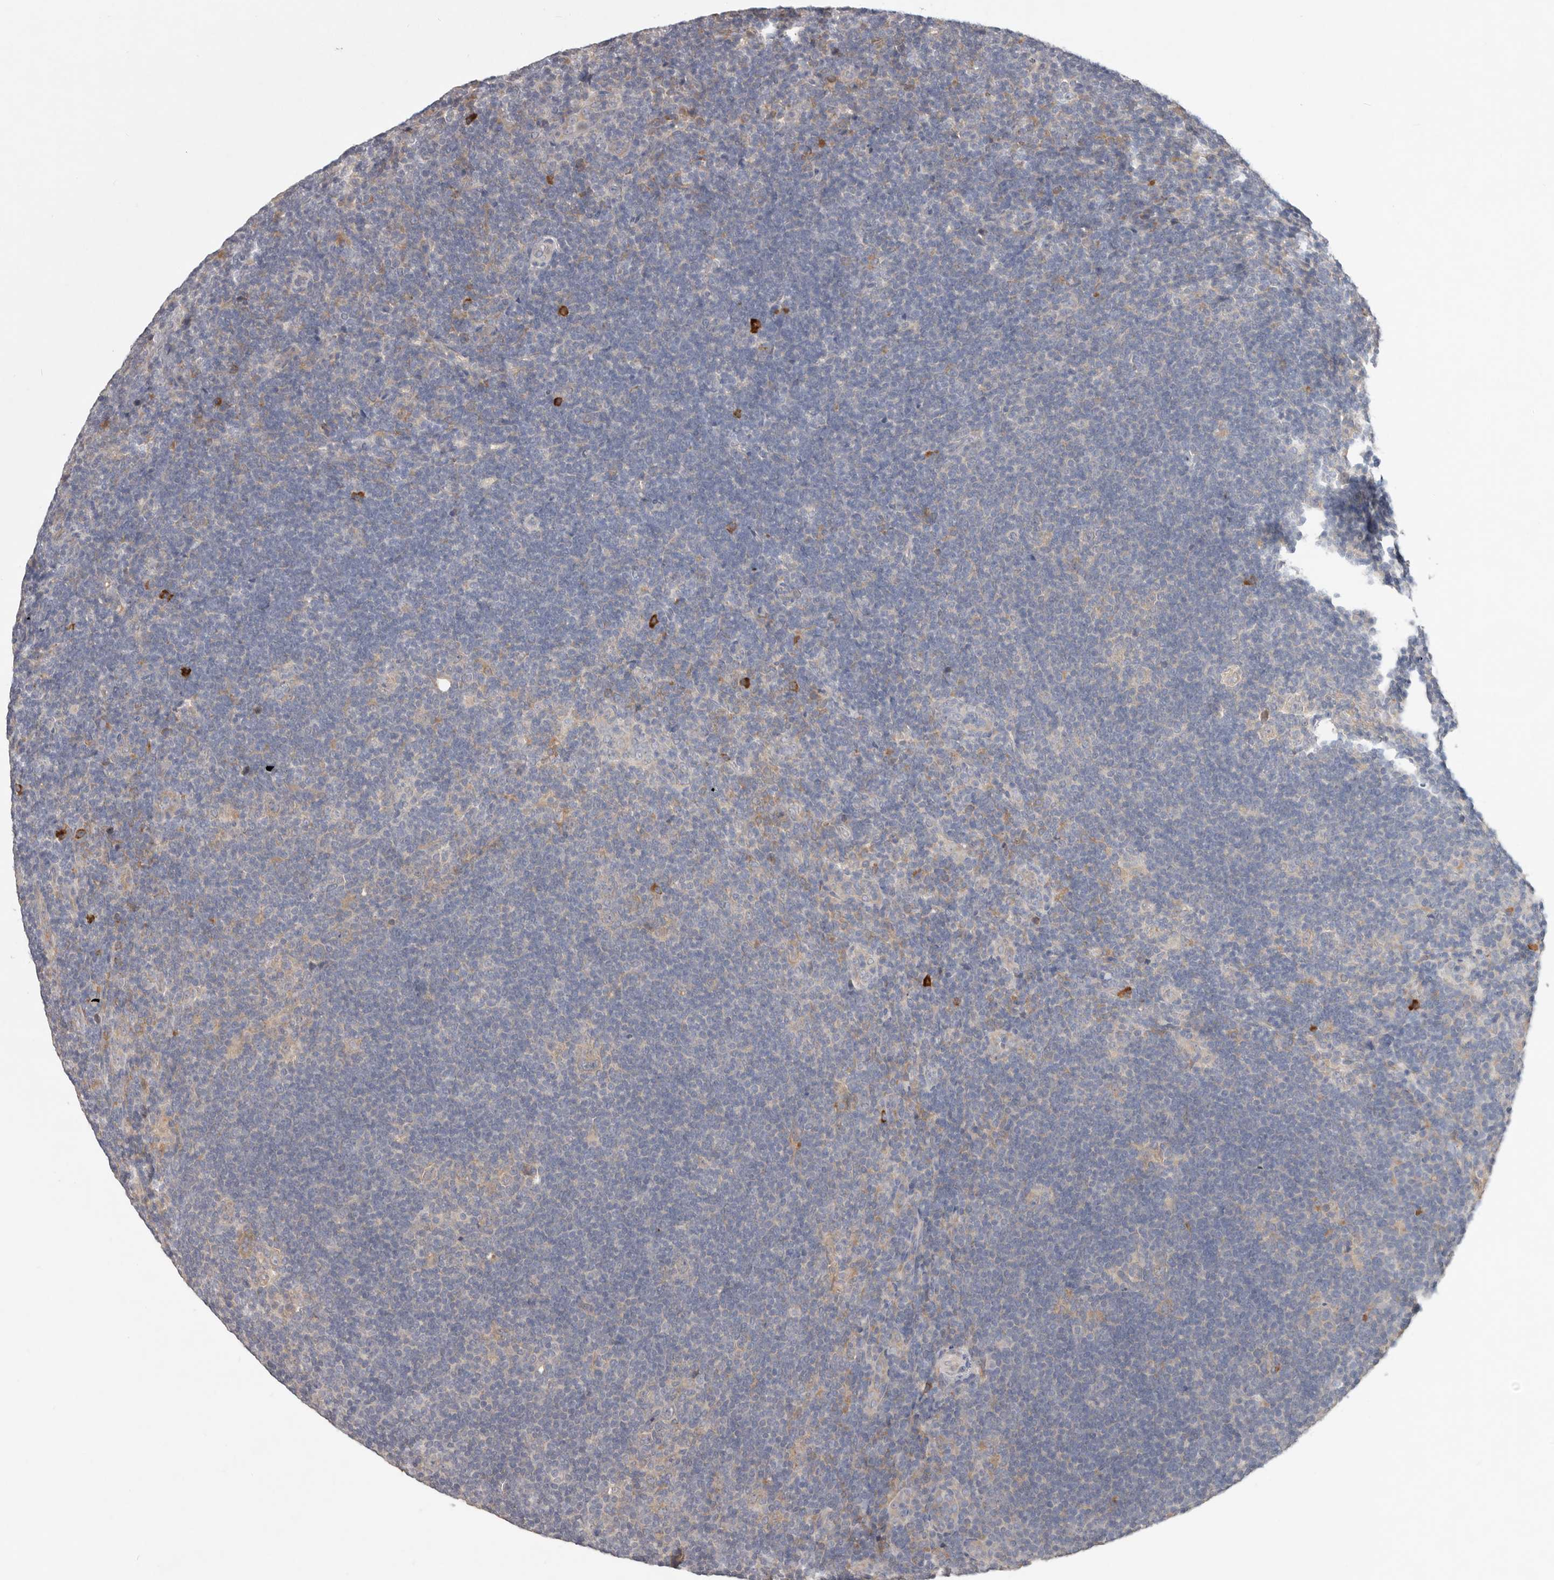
{"staining": {"intensity": "negative", "quantity": "none", "location": "none"}, "tissue": "lymphoma", "cell_type": "Tumor cells", "image_type": "cancer", "snomed": [{"axis": "morphology", "description": "Hodgkin's disease, NOS"}, {"axis": "topography", "description": "Lymph node"}], "caption": "Immunohistochemistry (IHC) photomicrograph of human Hodgkin's disease stained for a protein (brown), which displays no positivity in tumor cells. Nuclei are stained in blue.", "gene": "WDR77", "patient": {"sex": "female", "age": 57}}